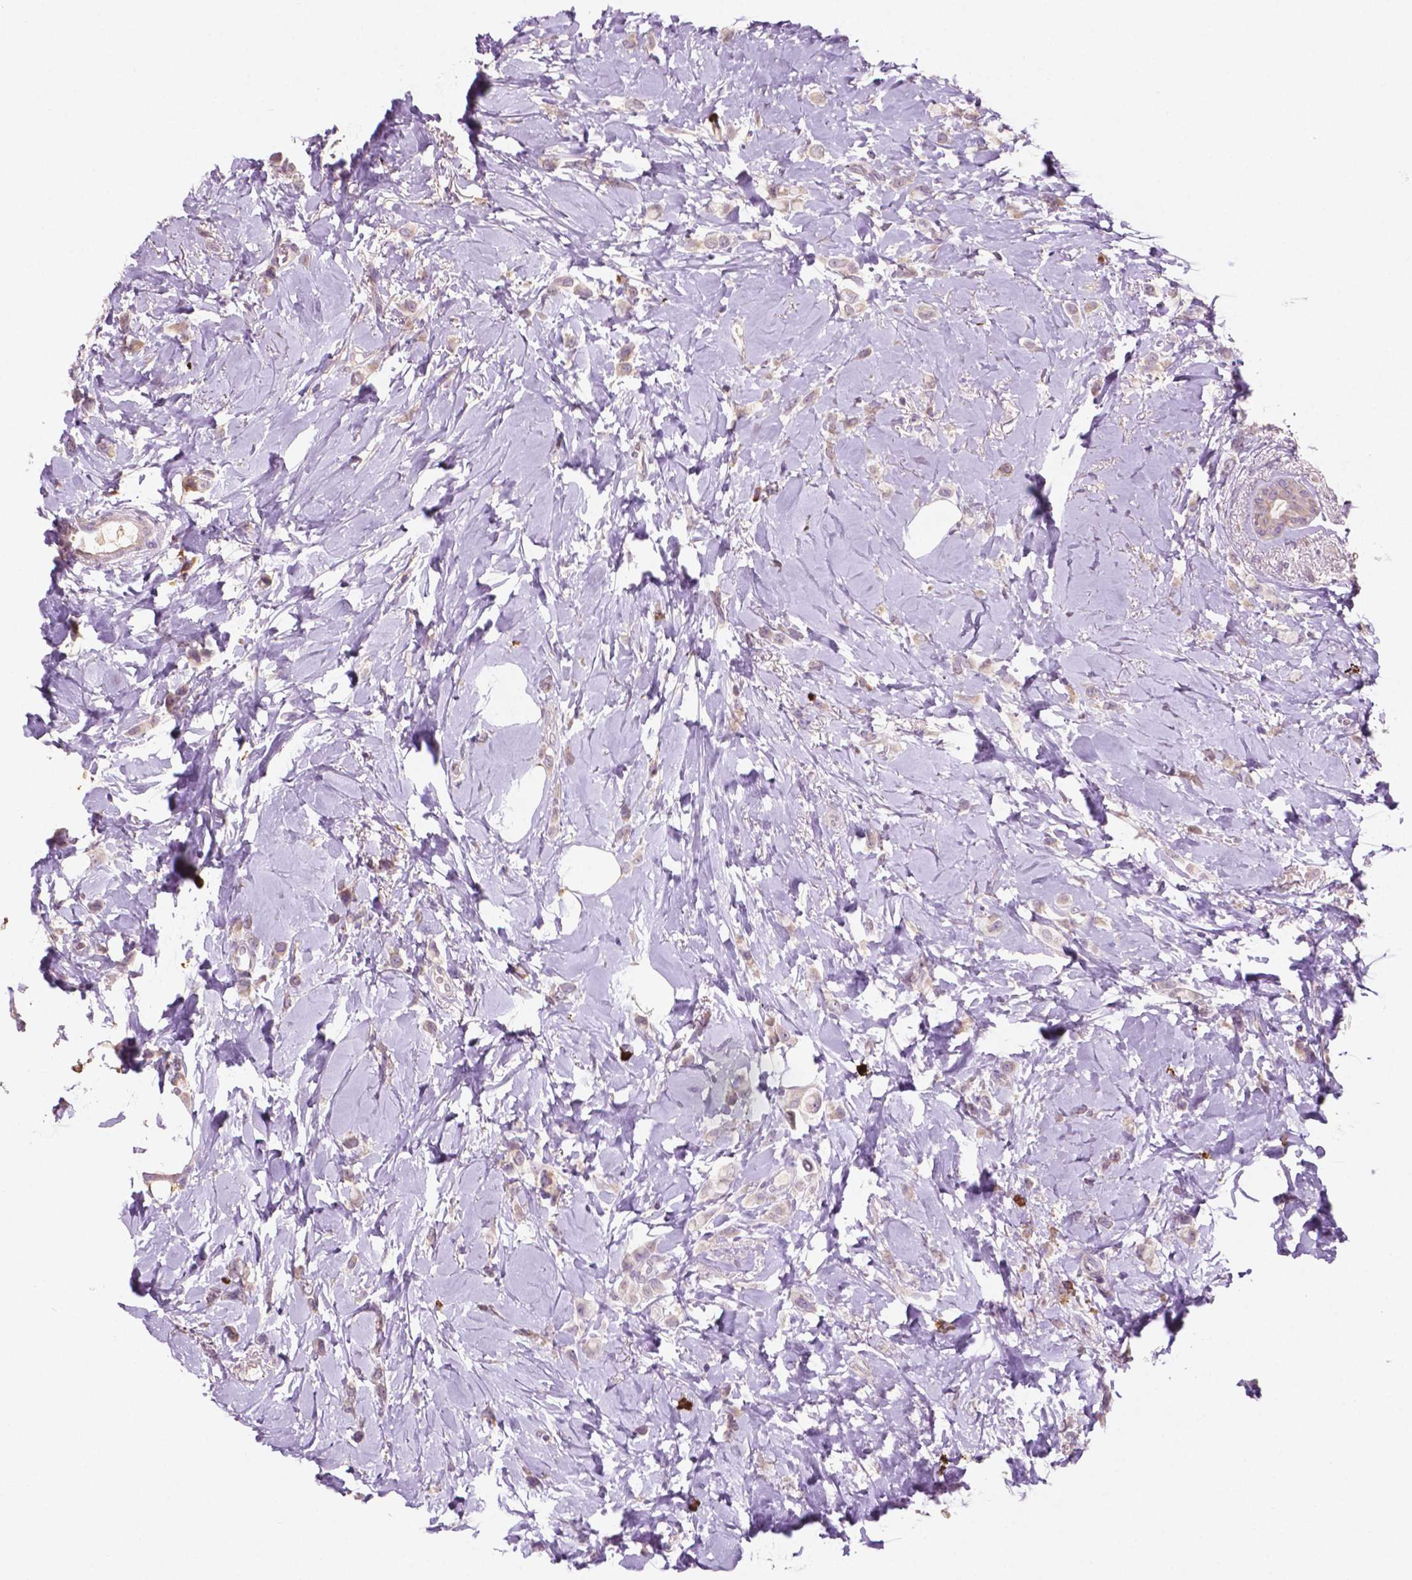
{"staining": {"intensity": "weak", "quantity": "25%-75%", "location": "cytoplasmic/membranous"}, "tissue": "breast cancer", "cell_type": "Tumor cells", "image_type": "cancer", "snomed": [{"axis": "morphology", "description": "Lobular carcinoma"}, {"axis": "topography", "description": "Breast"}], "caption": "High-power microscopy captured an IHC photomicrograph of breast cancer, revealing weak cytoplasmic/membranous positivity in about 25%-75% of tumor cells. The protein is stained brown, and the nuclei are stained in blue (DAB IHC with brightfield microscopy, high magnification).", "gene": "LRP1B", "patient": {"sex": "female", "age": 66}}